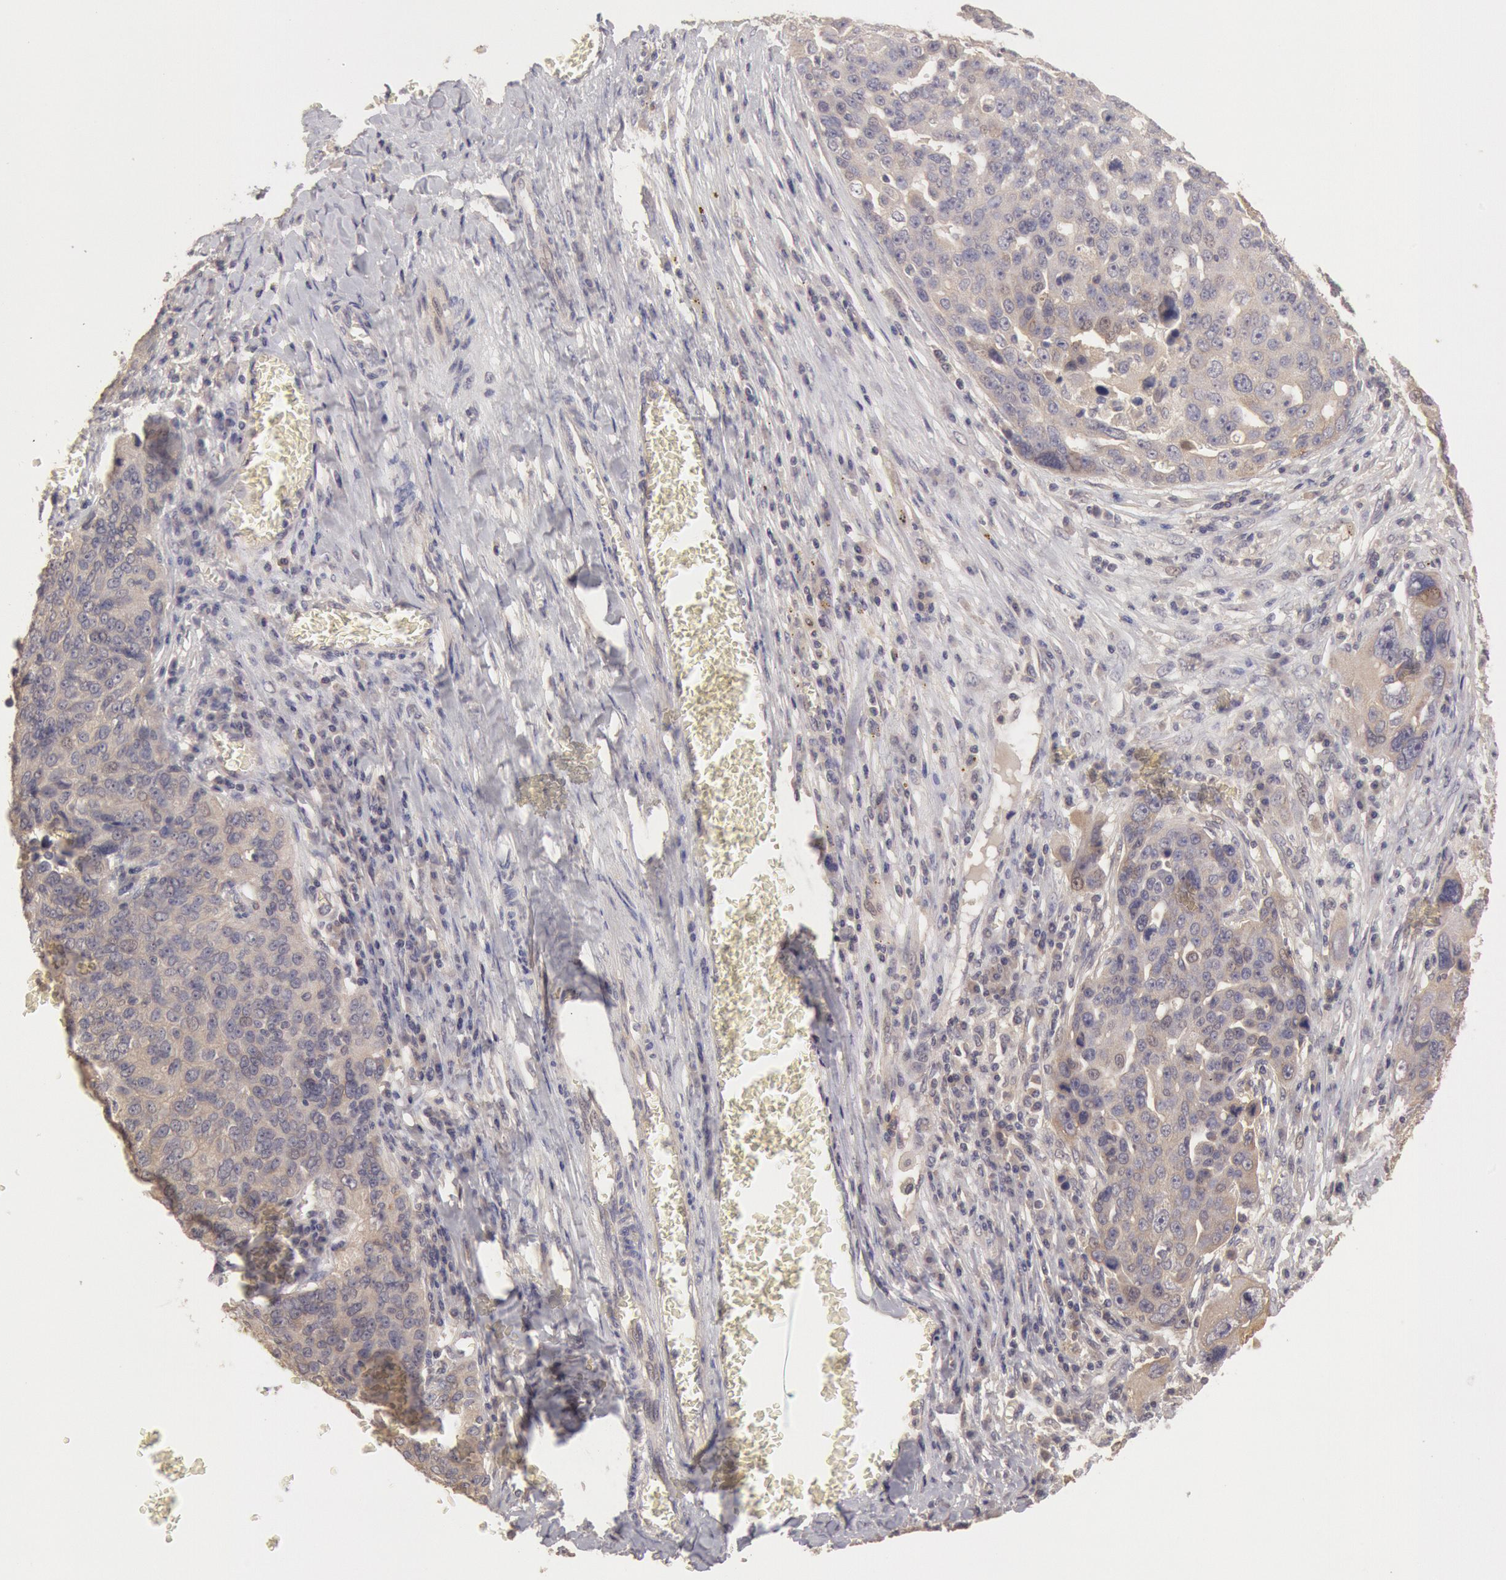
{"staining": {"intensity": "weak", "quantity": ">75%", "location": "cytoplasmic/membranous"}, "tissue": "ovarian cancer", "cell_type": "Tumor cells", "image_type": "cancer", "snomed": [{"axis": "morphology", "description": "Carcinoma, endometroid"}, {"axis": "topography", "description": "Ovary"}], "caption": "A high-resolution photomicrograph shows IHC staining of ovarian cancer (endometroid carcinoma), which exhibits weak cytoplasmic/membranous expression in about >75% of tumor cells.", "gene": "ZFP36L1", "patient": {"sex": "female", "age": 75}}